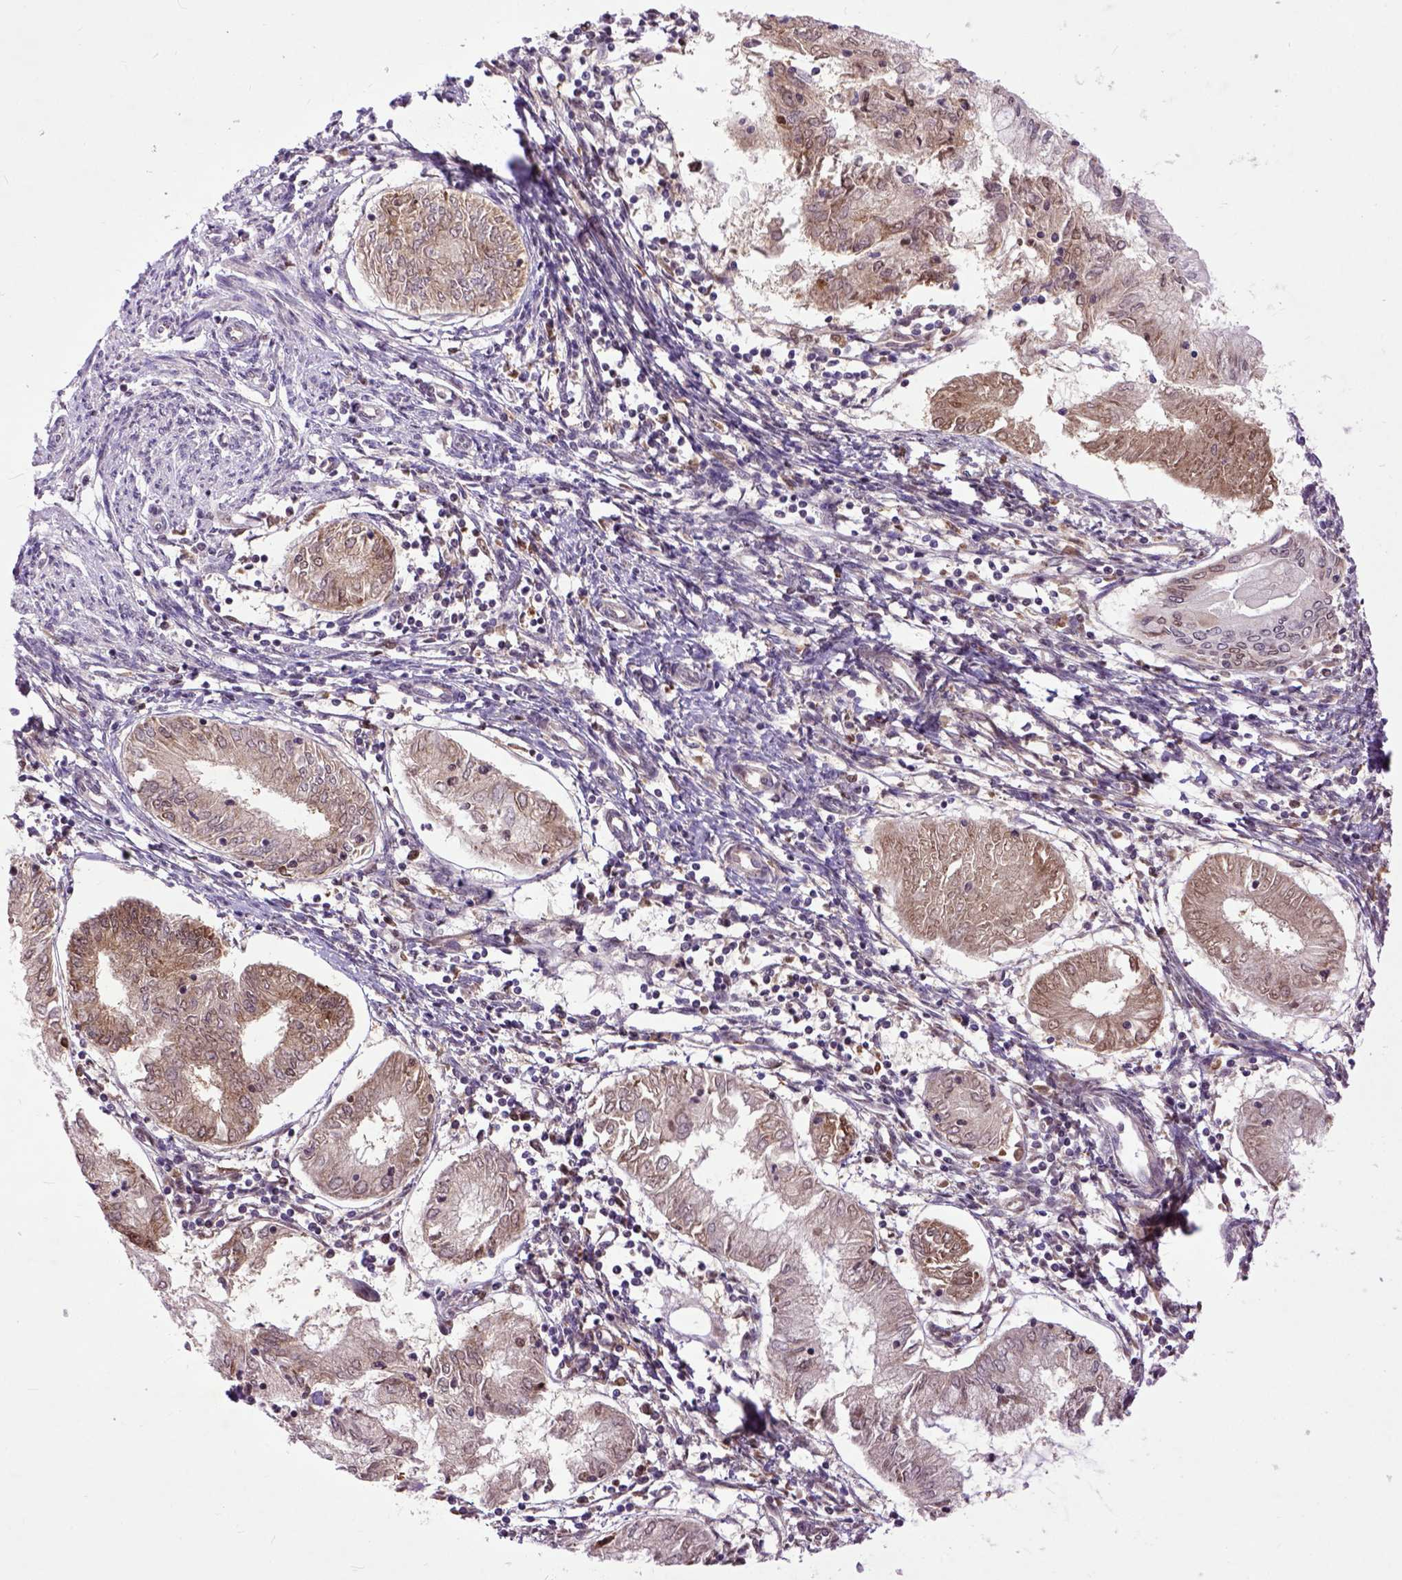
{"staining": {"intensity": "weak", "quantity": ">75%", "location": "cytoplasmic/membranous"}, "tissue": "endometrial cancer", "cell_type": "Tumor cells", "image_type": "cancer", "snomed": [{"axis": "morphology", "description": "Adenocarcinoma, NOS"}, {"axis": "topography", "description": "Endometrium"}], "caption": "Adenocarcinoma (endometrial) stained for a protein (brown) exhibits weak cytoplasmic/membranous positive positivity in approximately >75% of tumor cells.", "gene": "RCC2", "patient": {"sex": "female", "age": 68}}